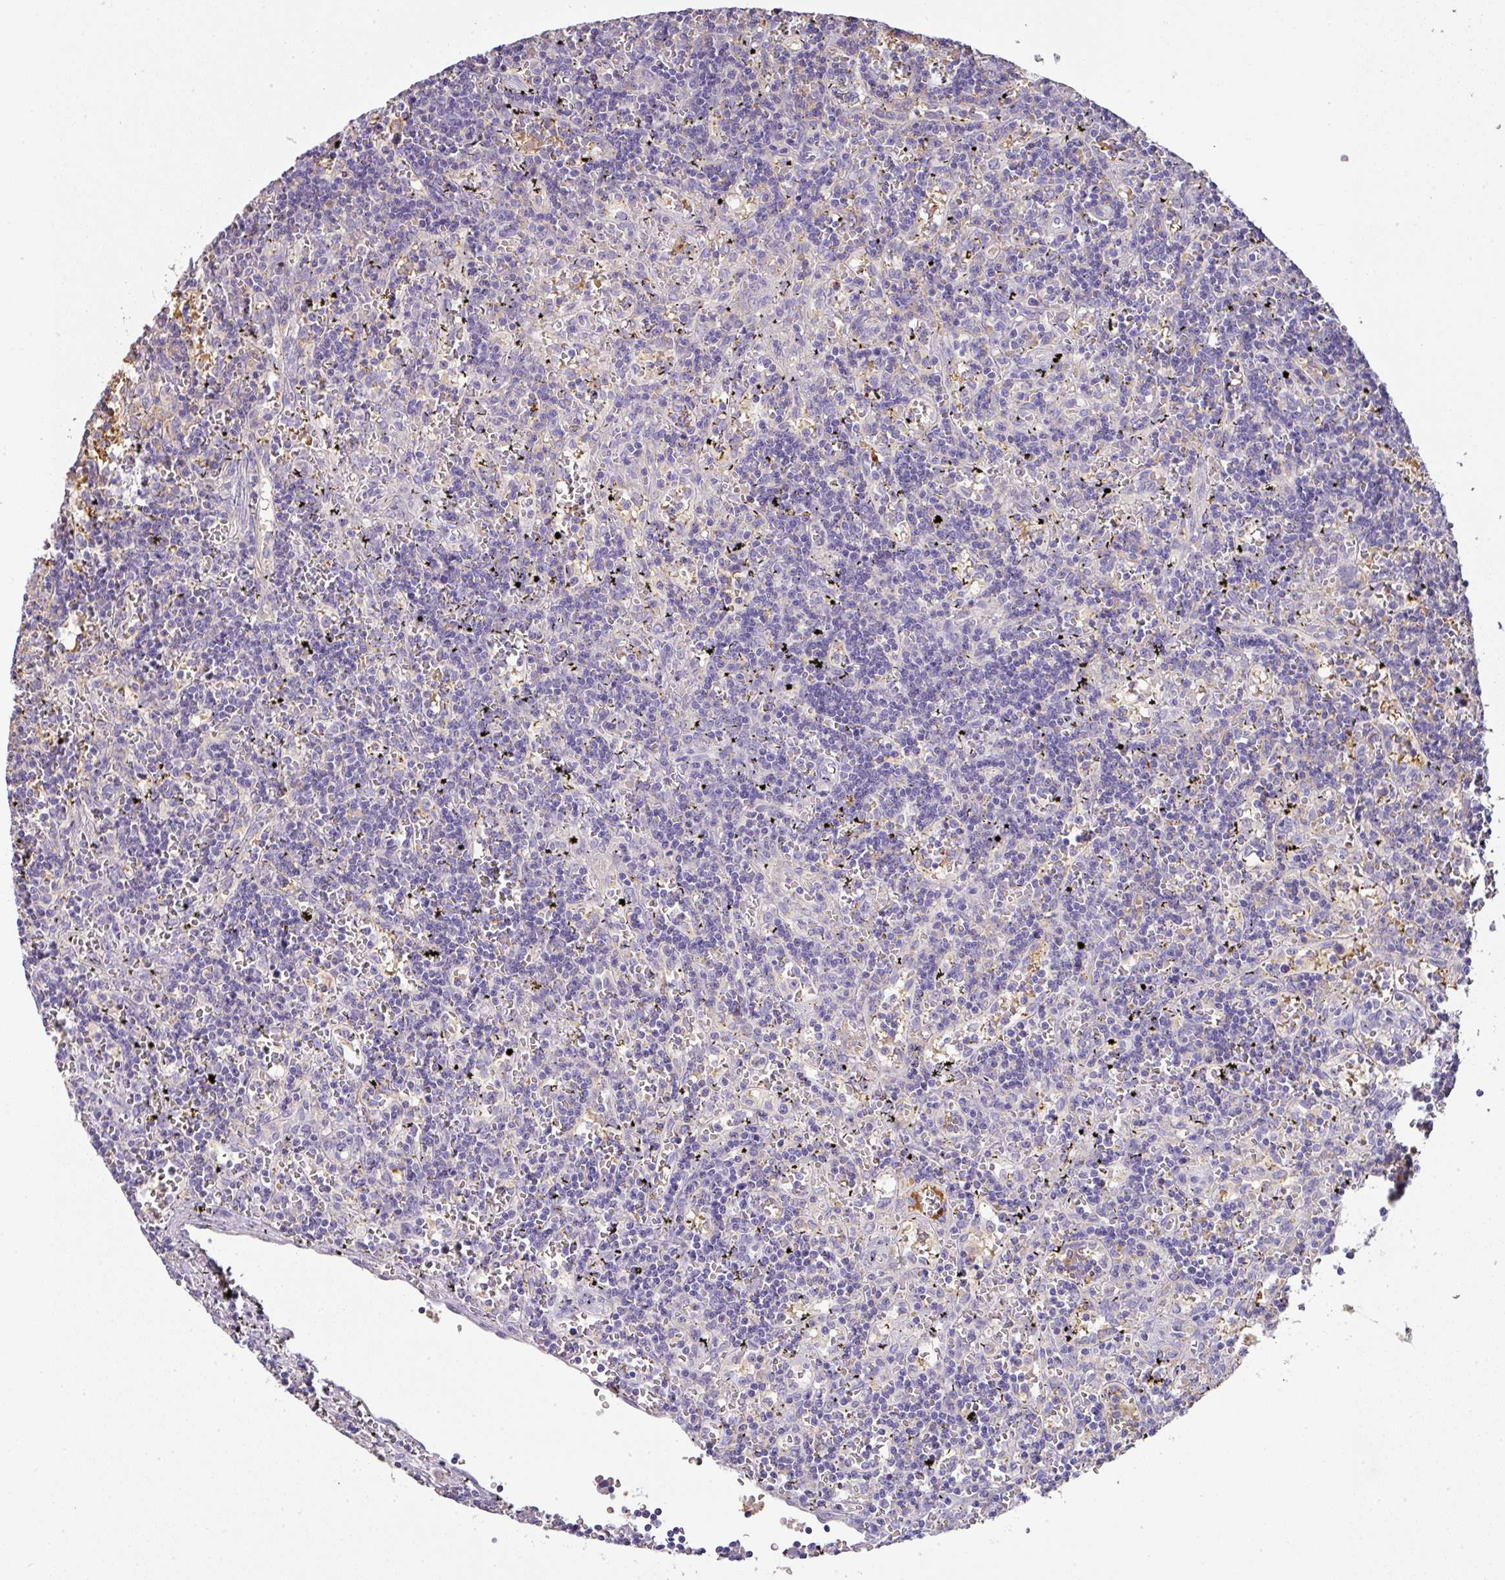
{"staining": {"intensity": "negative", "quantity": "none", "location": "none"}, "tissue": "lymphoma", "cell_type": "Tumor cells", "image_type": "cancer", "snomed": [{"axis": "morphology", "description": "Malignant lymphoma, non-Hodgkin's type, Low grade"}, {"axis": "topography", "description": "Spleen"}], "caption": "Lymphoma was stained to show a protein in brown. There is no significant positivity in tumor cells.", "gene": "CCZ1", "patient": {"sex": "male", "age": 60}}